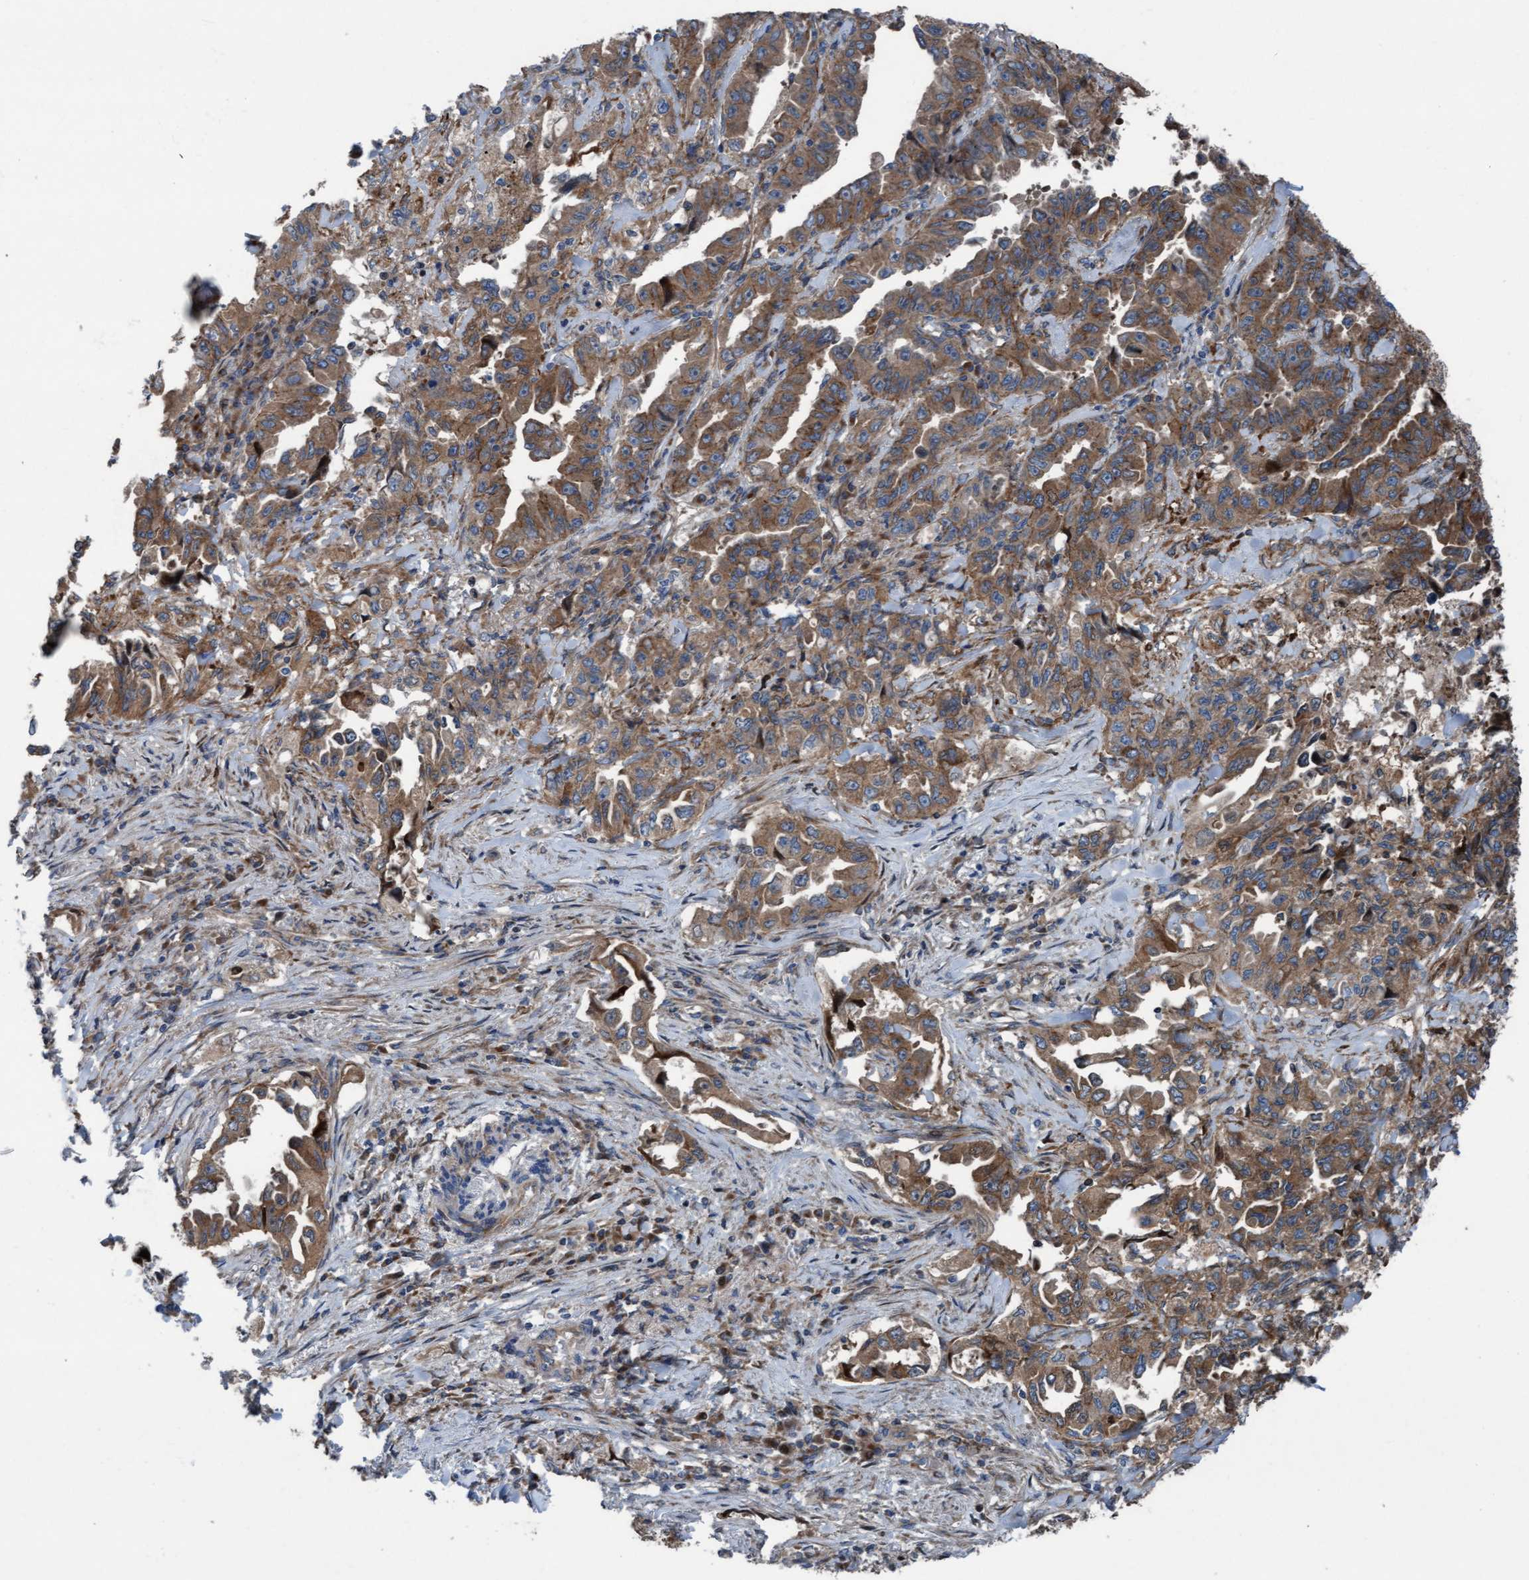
{"staining": {"intensity": "moderate", "quantity": ">75%", "location": "cytoplasmic/membranous"}, "tissue": "lung cancer", "cell_type": "Tumor cells", "image_type": "cancer", "snomed": [{"axis": "morphology", "description": "Adenocarcinoma, NOS"}, {"axis": "topography", "description": "Lung"}], "caption": "Lung cancer stained for a protein (brown) shows moderate cytoplasmic/membranous positive expression in about >75% of tumor cells.", "gene": "KLHL26", "patient": {"sex": "female", "age": 51}}